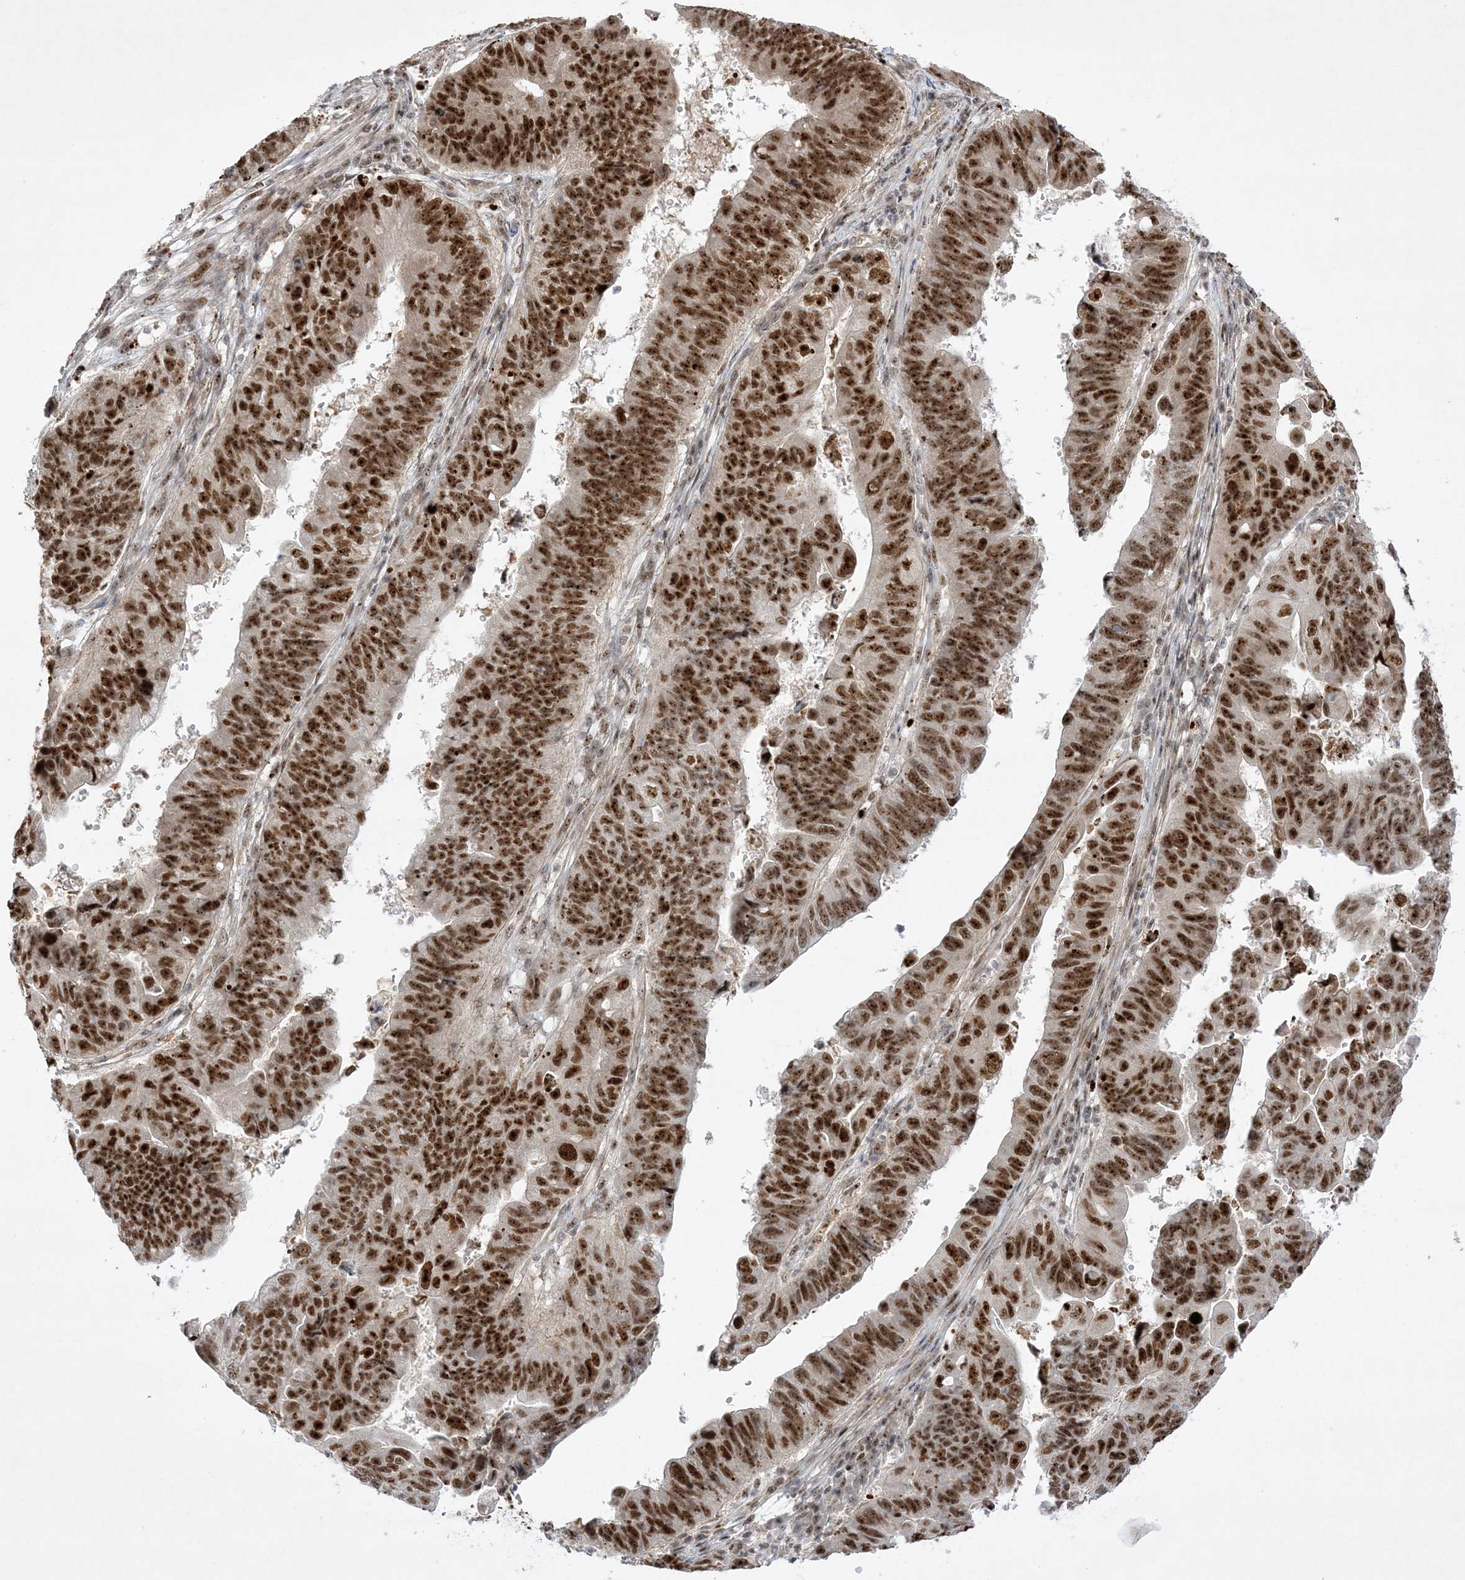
{"staining": {"intensity": "strong", "quantity": ">75%", "location": "nuclear"}, "tissue": "stomach cancer", "cell_type": "Tumor cells", "image_type": "cancer", "snomed": [{"axis": "morphology", "description": "Adenocarcinoma, NOS"}, {"axis": "topography", "description": "Stomach"}], "caption": "A high-resolution image shows immunohistochemistry staining of stomach cancer, which demonstrates strong nuclear staining in about >75% of tumor cells.", "gene": "NPM3", "patient": {"sex": "male", "age": 59}}